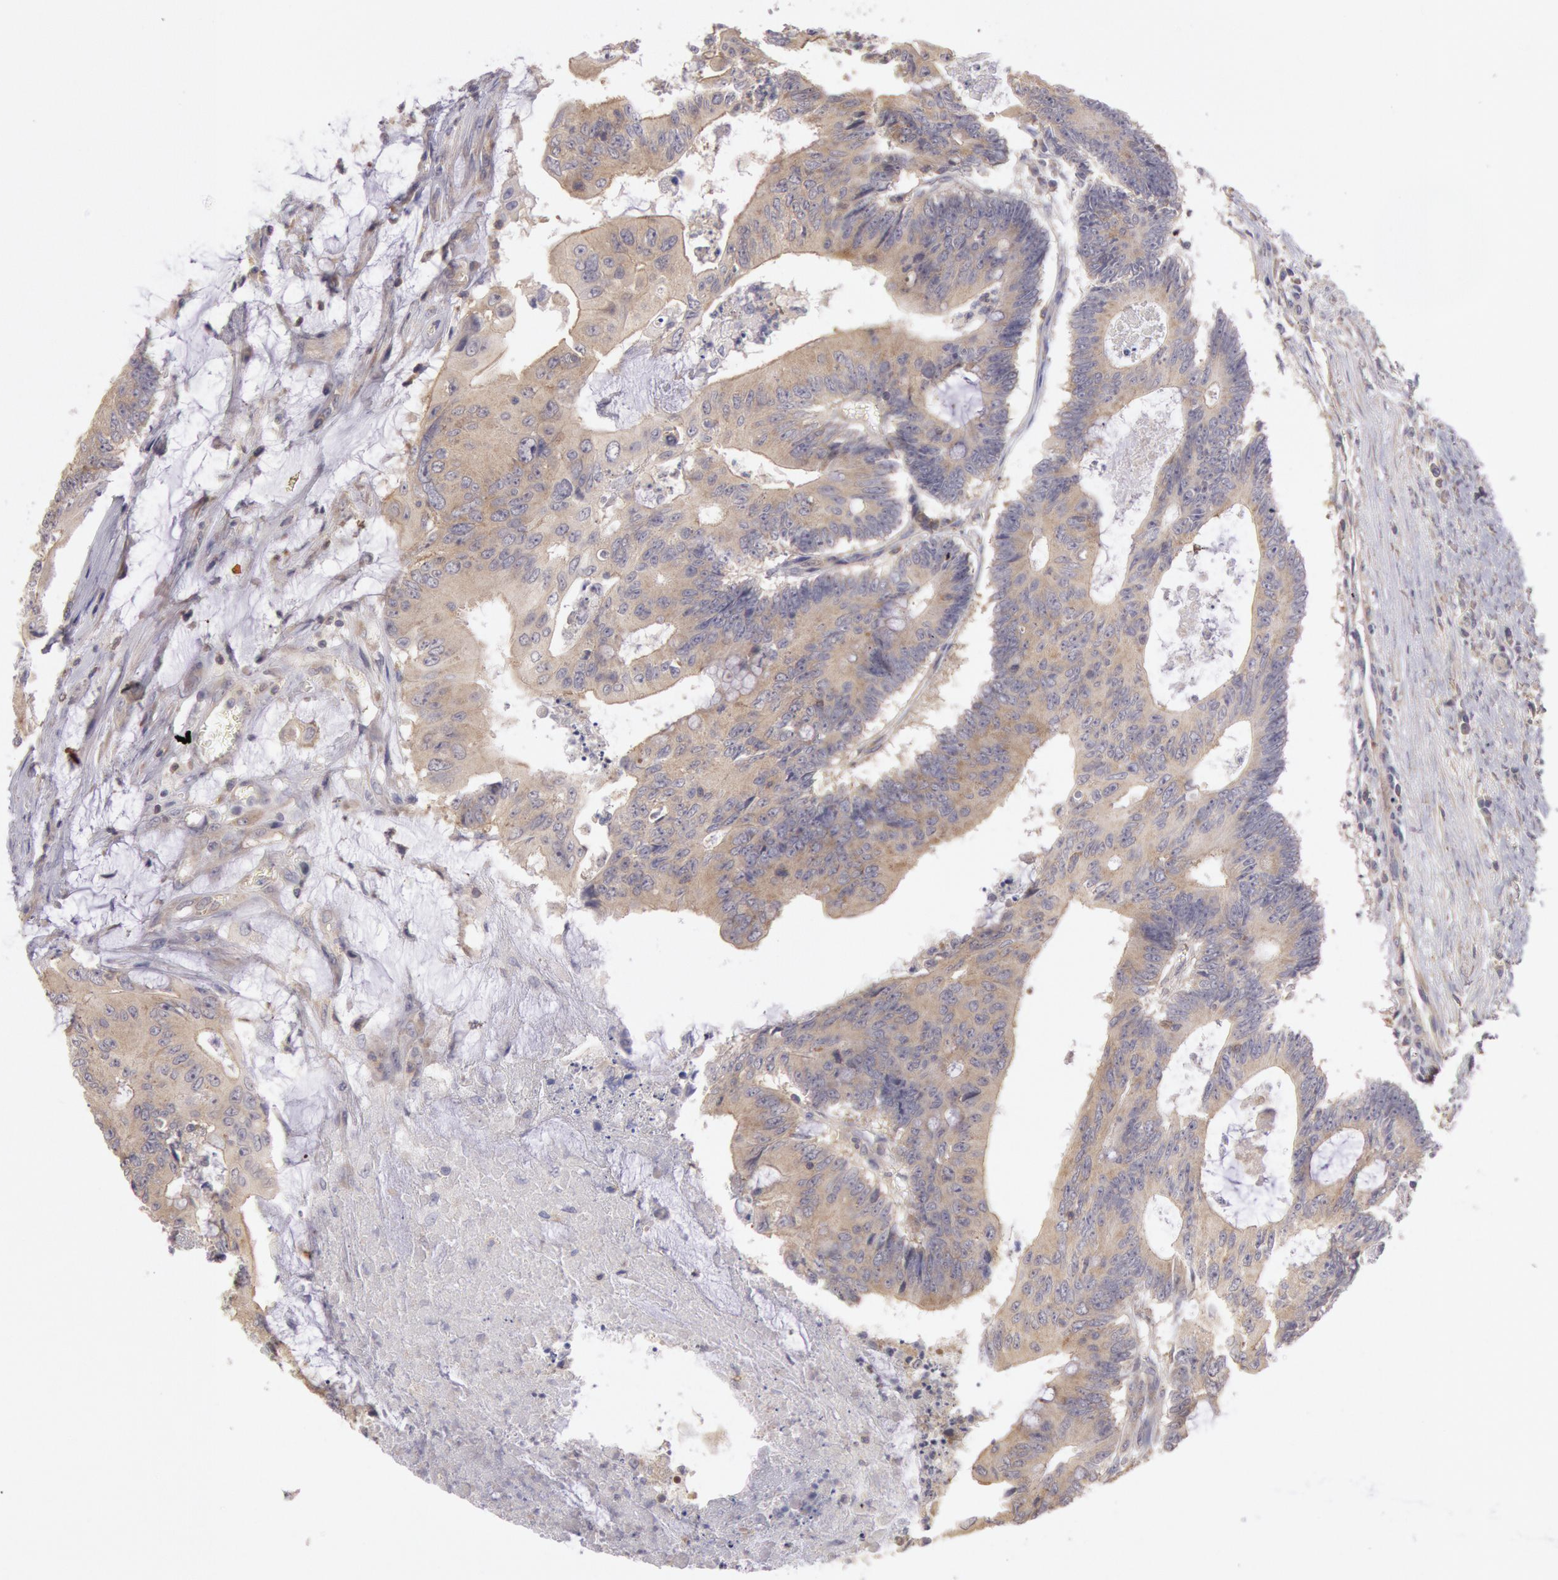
{"staining": {"intensity": "moderate", "quantity": ">75%", "location": "cytoplasmic/membranous"}, "tissue": "colorectal cancer", "cell_type": "Tumor cells", "image_type": "cancer", "snomed": [{"axis": "morphology", "description": "Adenocarcinoma, NOS"}, {"axis": "topography", "description": "Colon"}], "caption": "Protein expression analysis of human colorectal cancer (adenocarcinoma) reveals moderate cytoplasmic/membranous staining in approximately >75% of tumor cells.", "gene": "NMT2", "patient": {"sex": "male", "age": 65}}